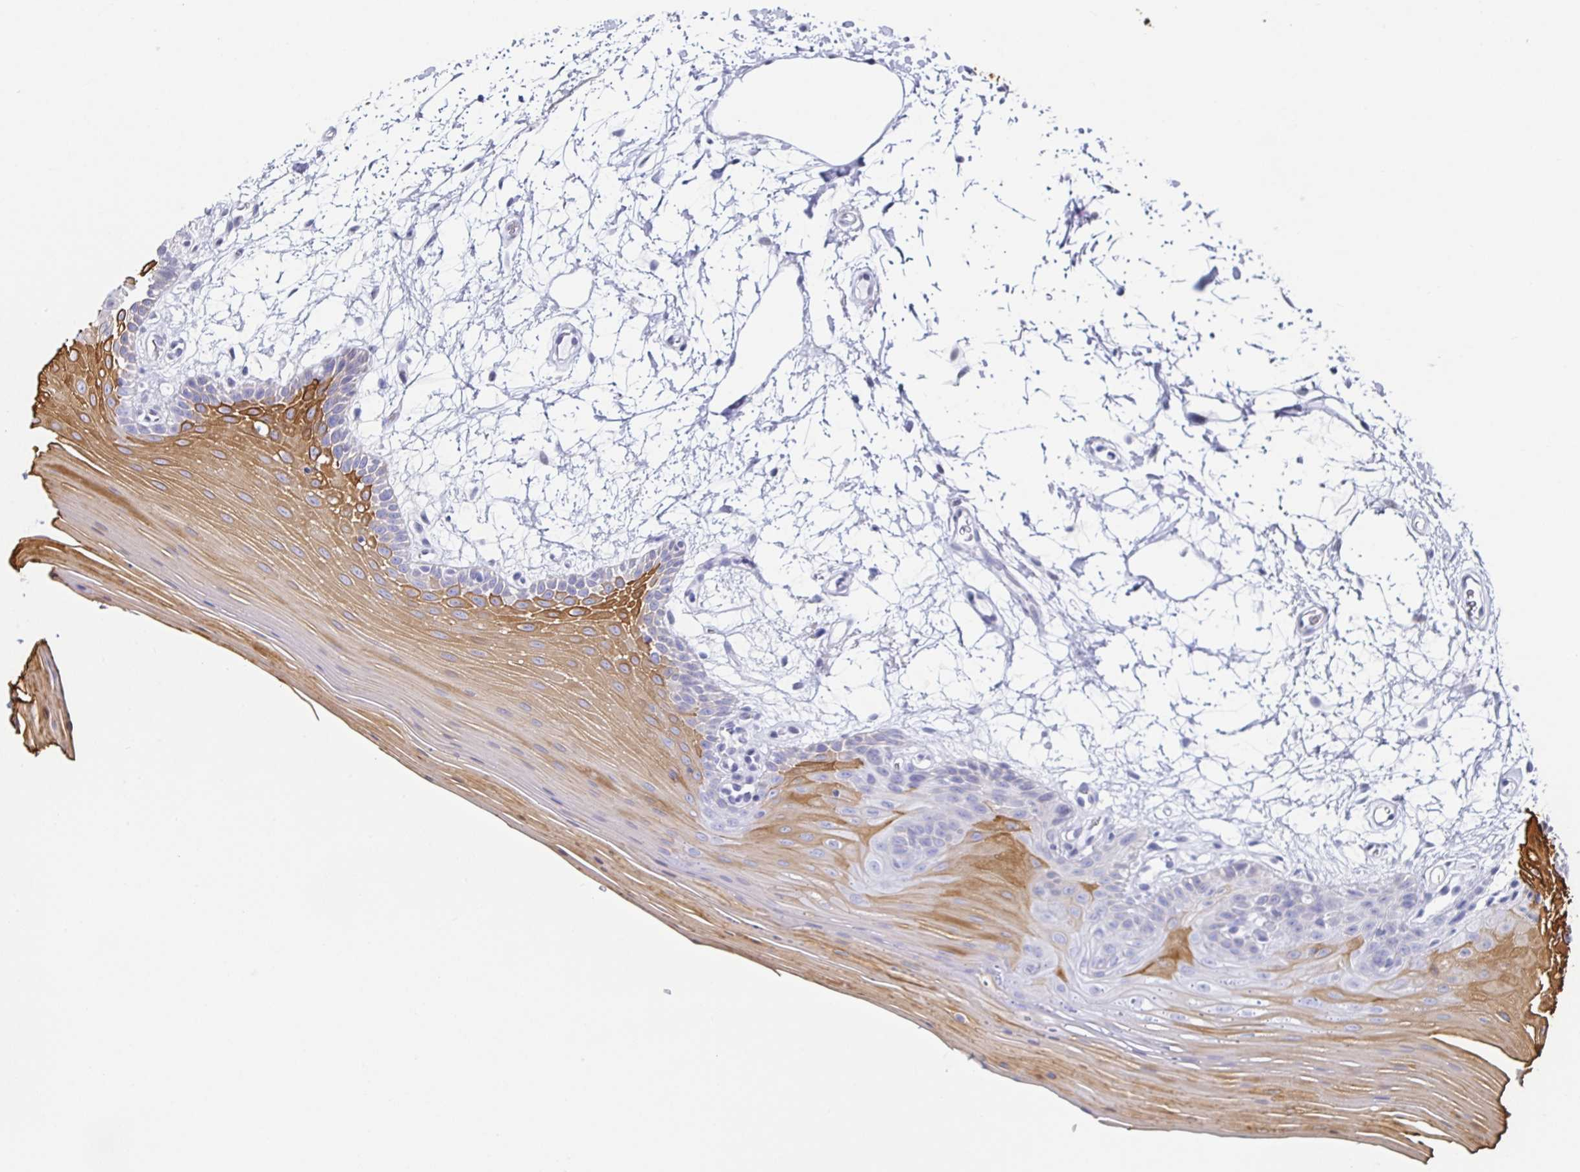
{"staining": {"intensity": "moderate", "quantity": "25%-75%", "location": "cytoplasmic/membranous"}, "tissue": "oral mucosa", "cell_type": "Squamous epithelial cells", "image_type": "normal", "snomed": [{"axis": "morphology", "description": "Normal tissue, NOS"}, {"axis": "morphology", "description": "Squamous cell carcinoma, NOS"}, {"axis": "topography", "description": "Oral tissue"}, {"axis": "topography", "description": "Tounge, NOS"}, {"axis": "topography", "description": "Head-Neck"}], "caption": "Unremarkable oral mucosa was stained to show a protein in brown. There is medium levels of moderate cytoplasmic/membranous positivity in about 25%-75% of squamous epithelial cells. Using DAB (3,3'-diaminobenzidine) (brown) and hematoxylin (blue) stains, captured at high magnification using brightfield microscopy.", "gene": "KRT4", "patient": {"sex": "male", "age": 62}}